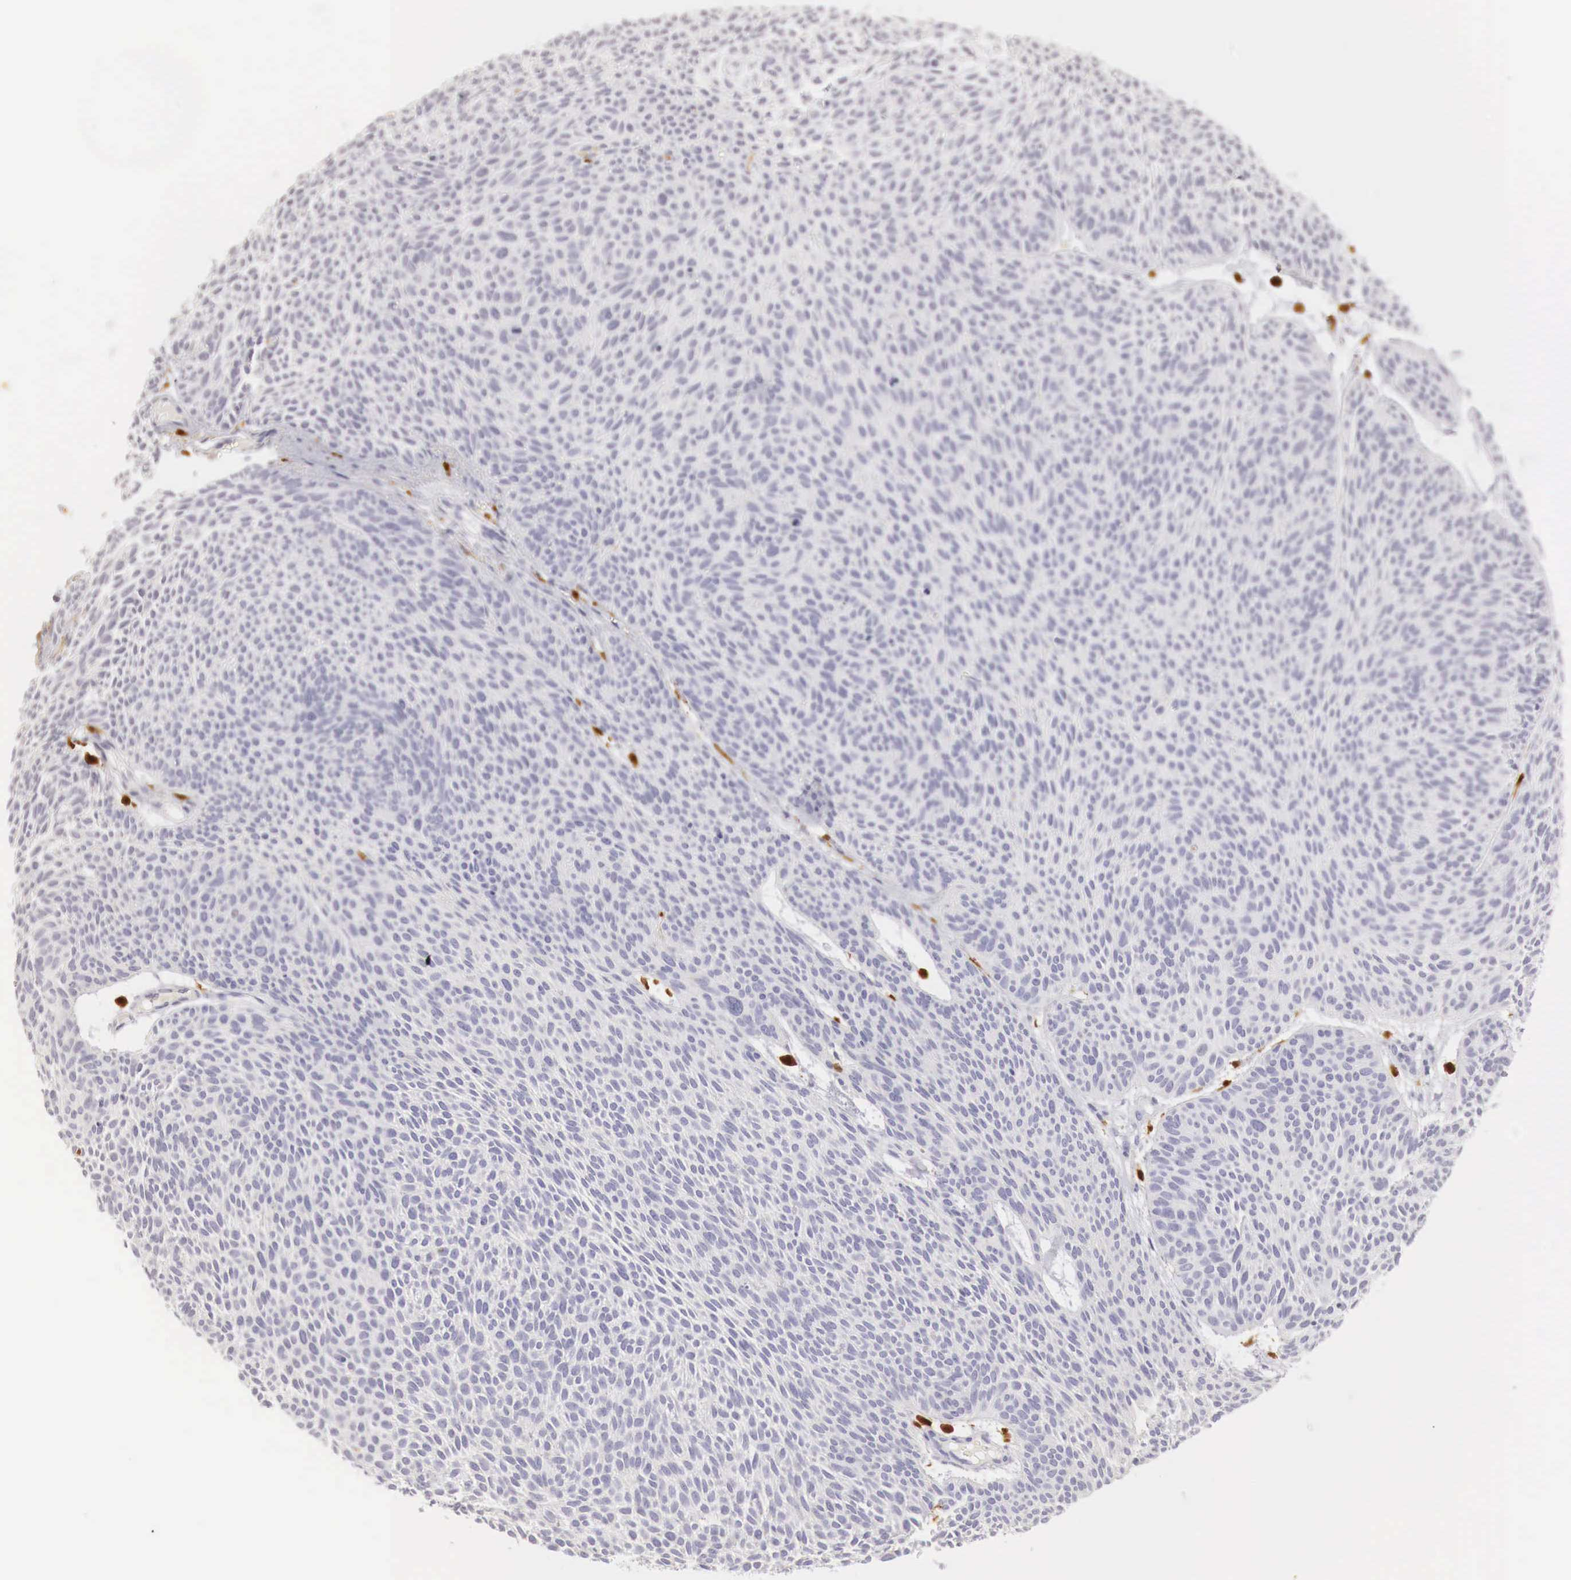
{"staining": {"intensity": "negative", "quantity": "none", "location": "none"}, "tissue": "skin cancer", "cell_type": "Tumor cells", "image_type": "cancer", "snomed": [{"axis": "morphology", "description": "Basal cell carcinoma"}, {"axis": "topography", "description": "Skin"}], "caption": "Immunohistochemistry (IHC) image of basal cell carcinoma (skin) stained for a protein (brown), which demonstrates no expression in tumor cells. (Brightfield microscopy of DAB immunohistochemistry (IHC) at high magnification).", "gene": "RENBP", "patient": {"sex": "male", "age": 84}}